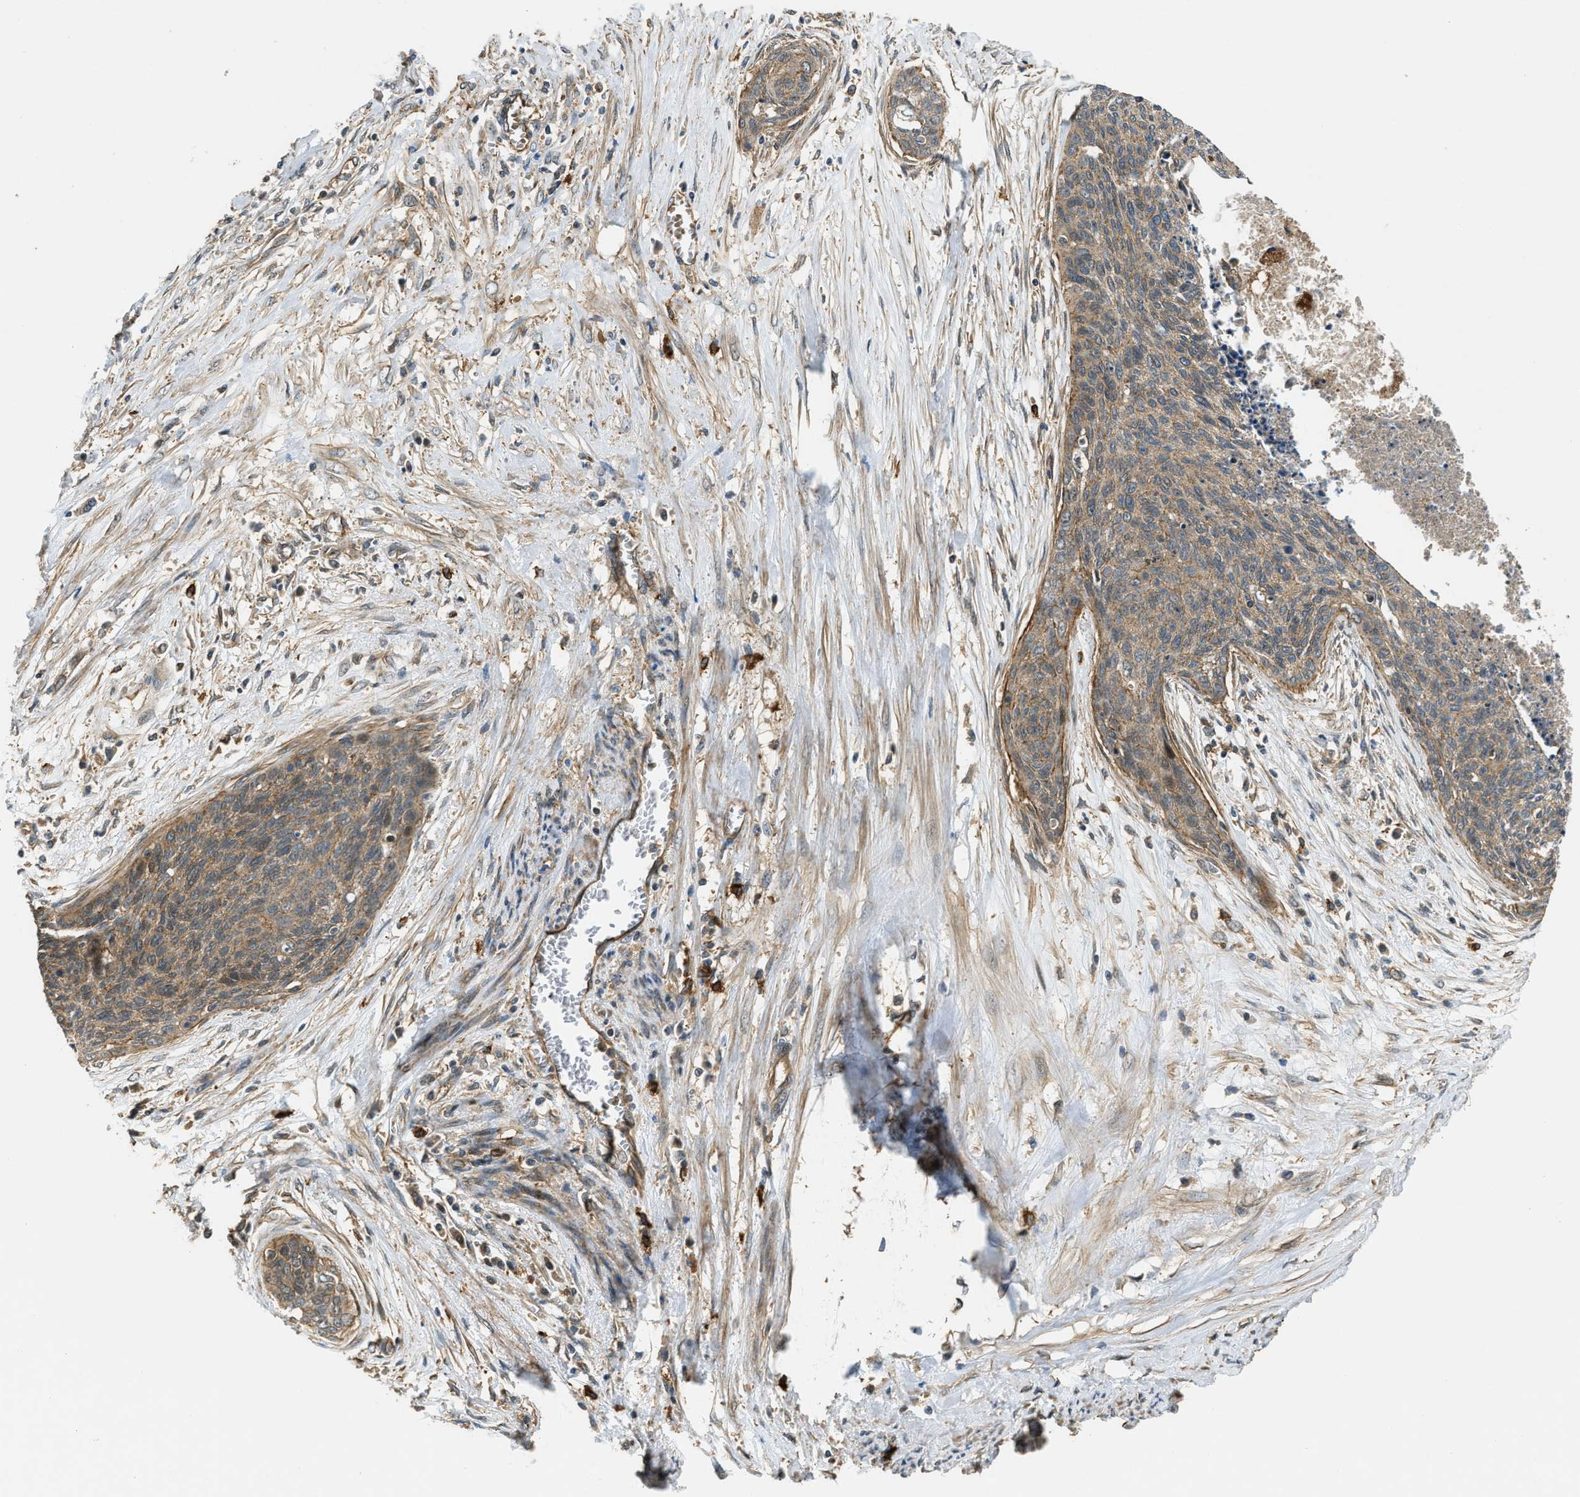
{"staining": {"intensity": "weak", "quantity": ">75%", "location": "cytoplasmic/membranous"}, "tissue": "cervical cancer", "cell_type": "Tumor cells", "image_type": "cancer", "snomed": [{"axis": "morphology", "description": "Squamous cell carcinoma, NOS"}, {"axis": "topography", "description": "Cervix"}], "caption": "Protein staining exhibits weak cytoplasmic/membranous staining in approximately >75% of tumor cells in cervical cancer (squamous cell carcinoma).", "gene": "BAG4", "patient": {"sex": "female", "age": 55}}